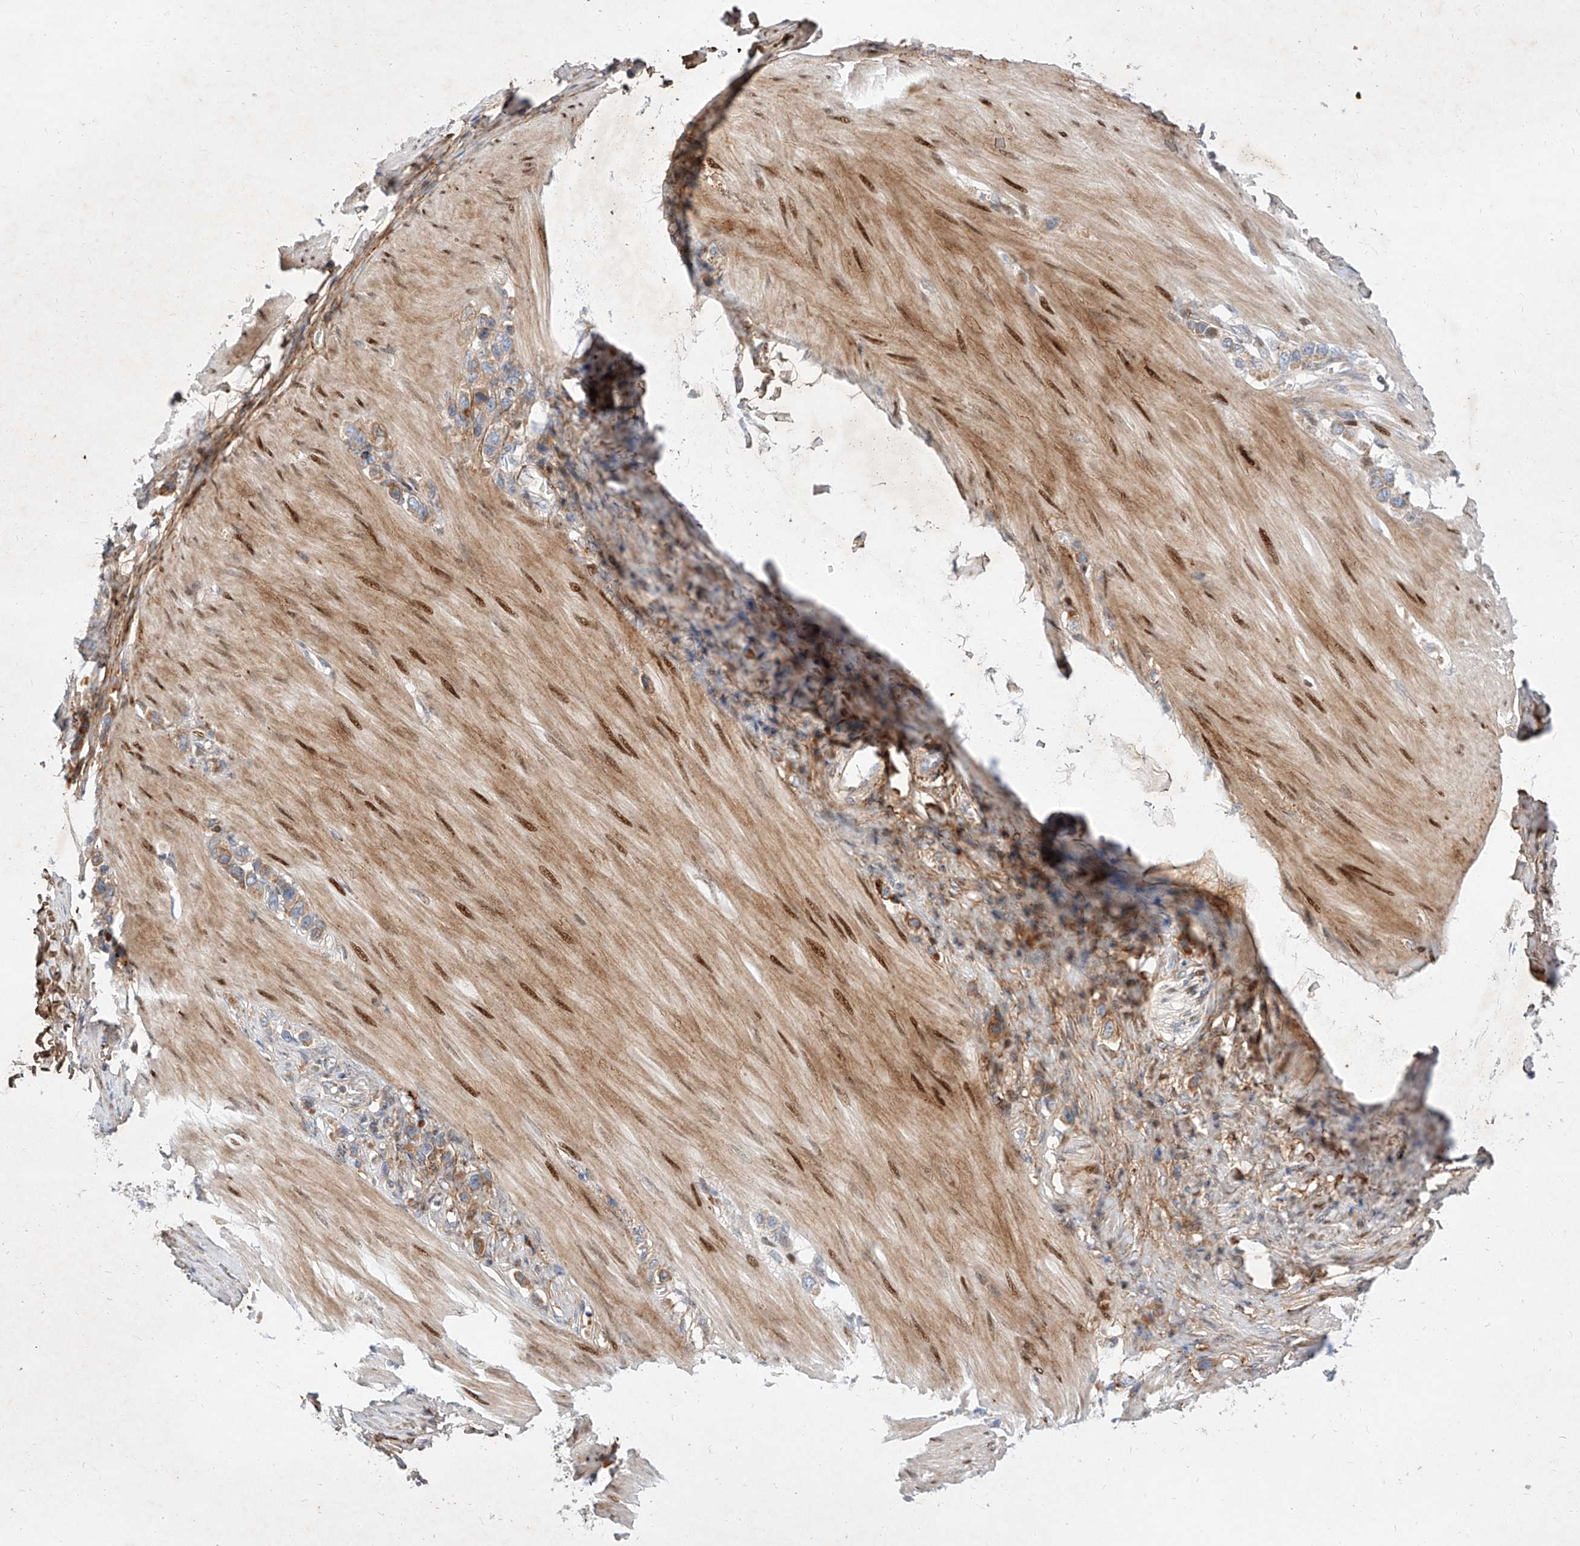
{"staining": {"intensity": "moderate", "quantity": "<25%", "location": "cytoplasmic/membranous"}, "tissue": "stomach cancer", "cell_type": "Tumor cells", "image_type": "cancer", "snomed": [{"axis": "morphology", "description": "Adenocarcinoma, NOS"}, {"axis": "topography", "description": "Stomach"}], "caption": "About <25% of tumor cells in human stomach cancer (adenocarcinoma) show moderate cytoplasmic/membranous protein staining as visualized by brown immunohistochemical staining.", "gene": "OSGEPL1", "patient": {"sex": "female", "age": 65}}